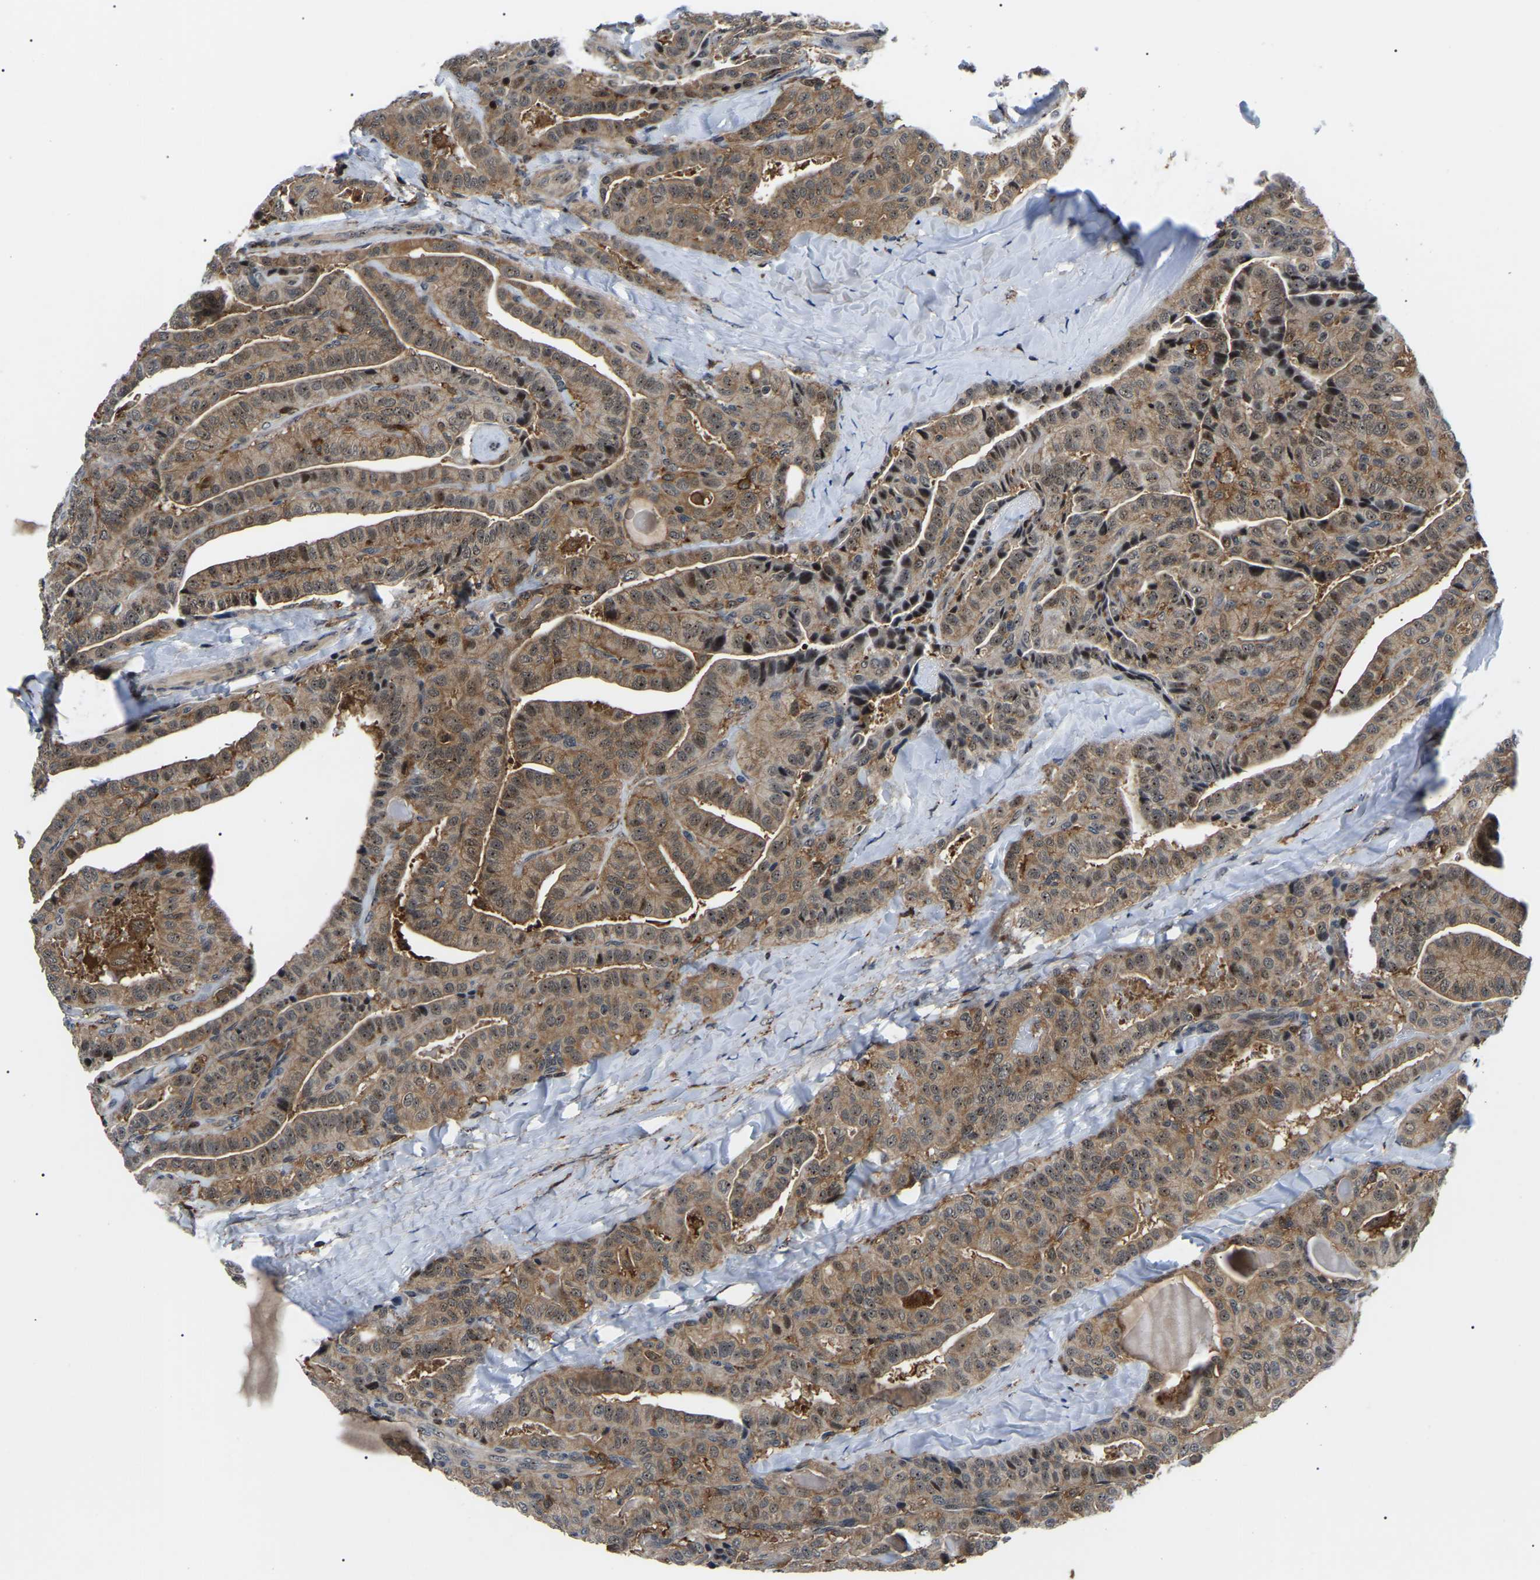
{"staining": {"intensity": "moderate", "quantity": ">75%", "location": "cytoplasmic/membranous,nuclear"}, "tissue": "thyroid cancer", "cell_type": "Tumor cells", "image_type": "cancer", "snomed": [{"axis": "morphology", "description": "Papillary adenocarcinoma, NOS"}, {"axis": "topography", "description": "Thyroid gland"}], "caption": "The photomicrograph demonstrates immunohistochemical staining of thyroid cancer. There is moderate cytoplasmic/membranous and nuclear staining is appreciated in approximately >75% of tumor cells.", "gene": "RRP1B", "patient": {"sex": "male", "age": 77}}